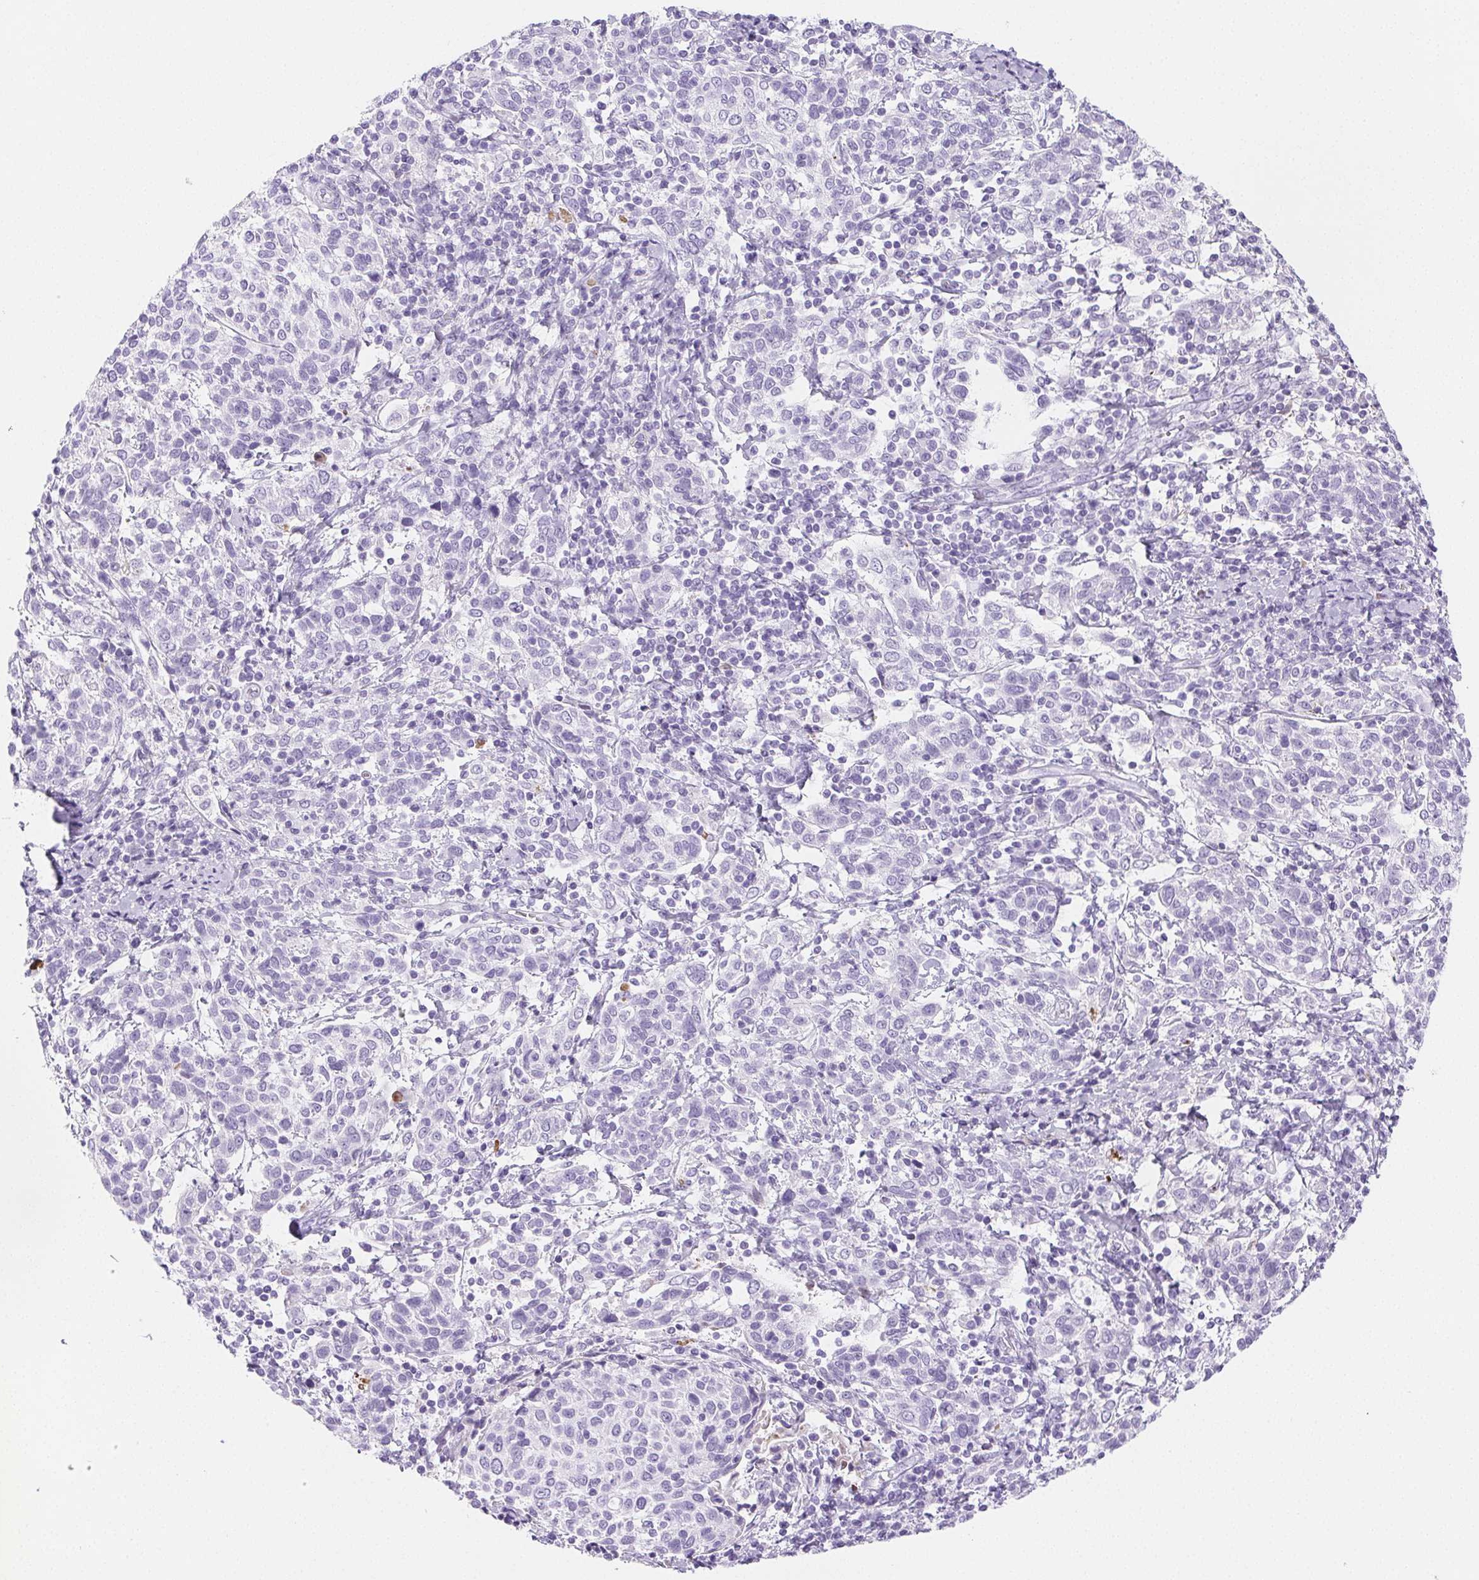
{"staining": {"intensity": "negative", "quantity": "none", "location": "none"}, "tissue": "cervical cancer", "cell_type": "Tumor cells", "image_type": "cancer", "snomed": [{"axis": "morphology", "description": "Squamous cell carcinoma, NOS"}, {"axis": "topography", "description": "Cervix"}], "caption": "Tumor cells are negative for brown protein staining in cervical squamous cell carcinoma. (Brightfield microscopy of DAB (3,3'-diaminobenzidine) IHC at high magnification).", "gene": "VTN", "patient": {"sex": "female", "age": 61}}